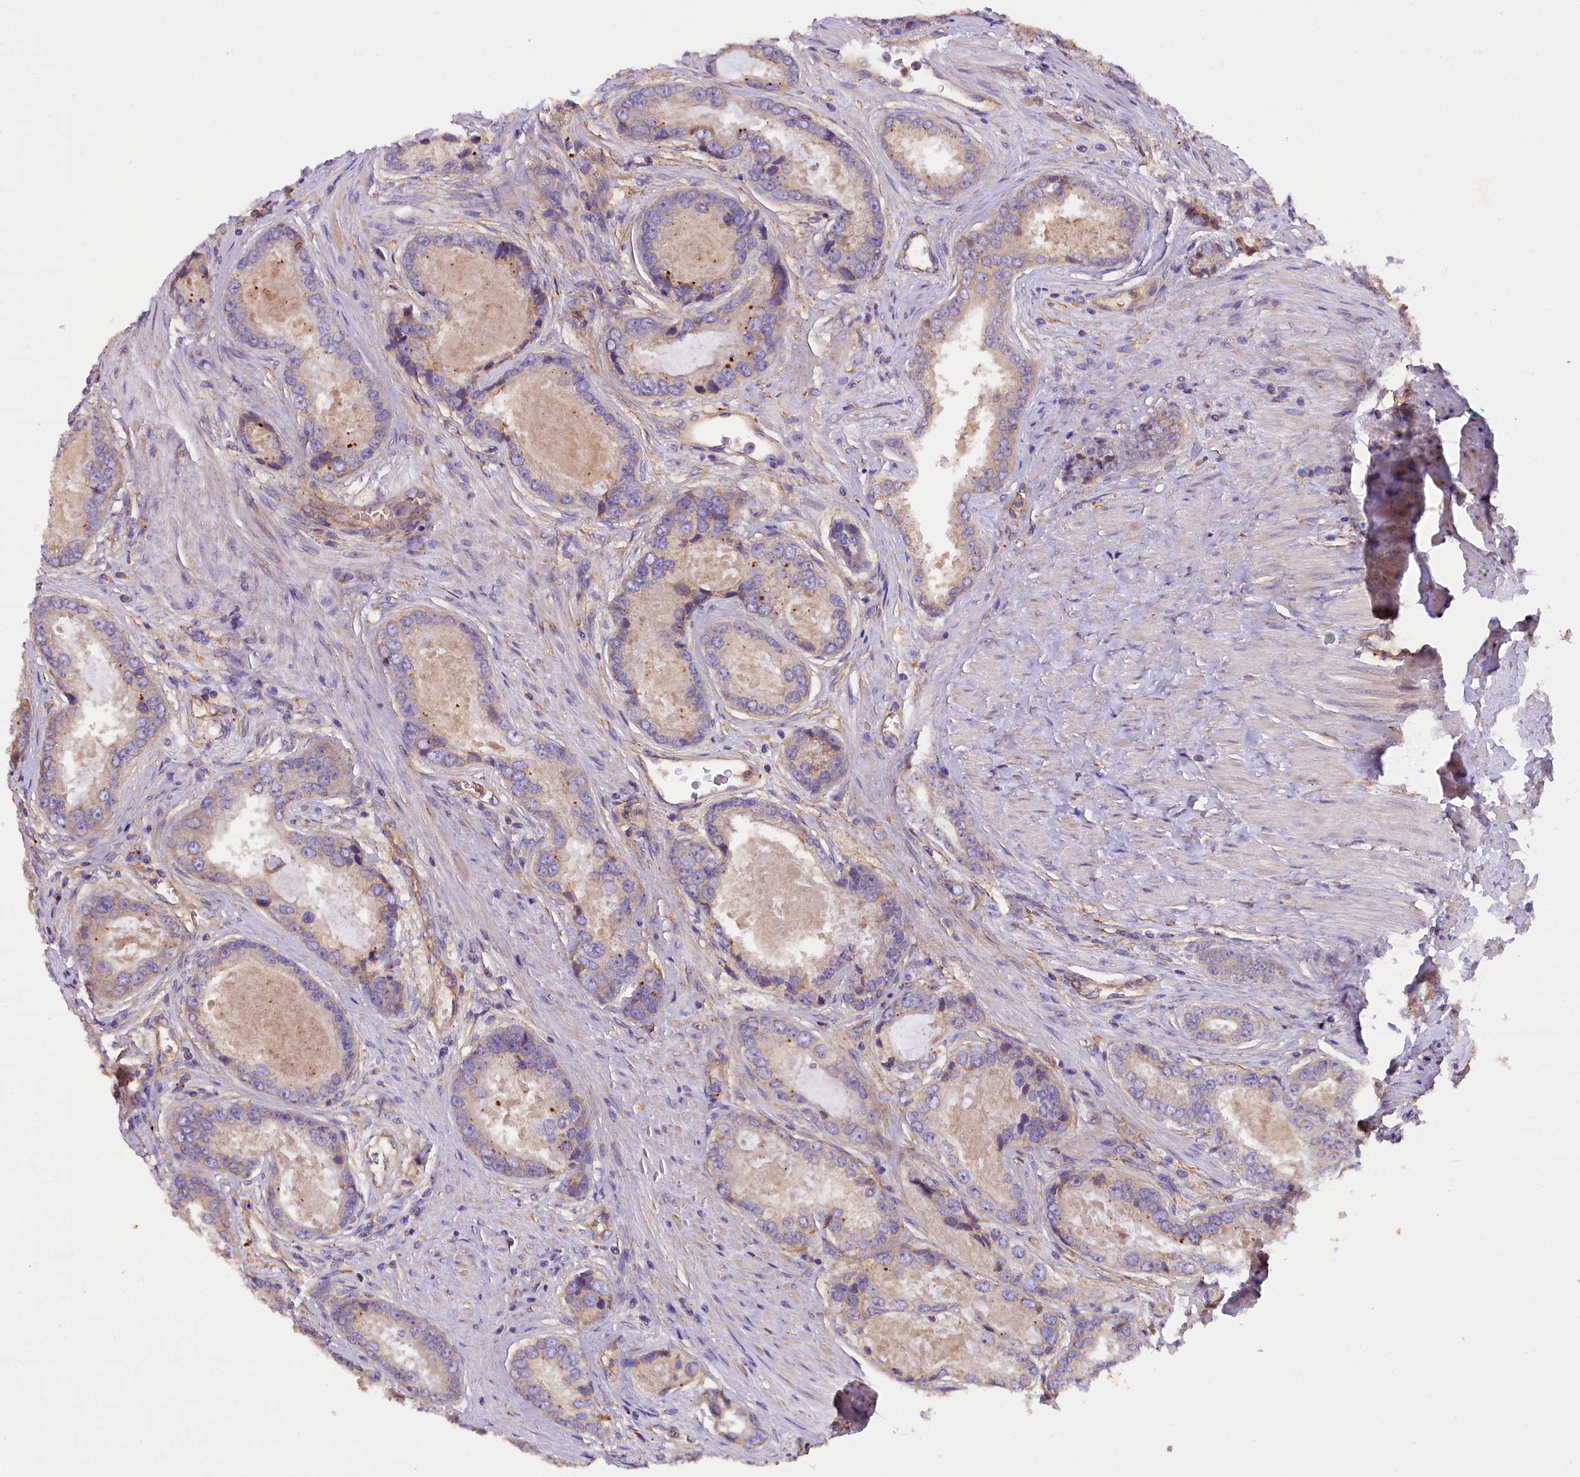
{"staining": {"intensity": "negative", "quantity": "none", "location": "none"}, "tissue": "prostate cancer", "cell_type": "Tumor cells", "image_type": "cancer", "snomed": [{"axis": "morphology", "description": "Adenocarcinoma, Low grade"}, {"axis": "topography", "description": "Prostate"}], "caption": "IHC of prostate cancer displays no staining in tumor cells.", "gene": "ERMARD", "patient": {"sex": "male", "age": 68}}